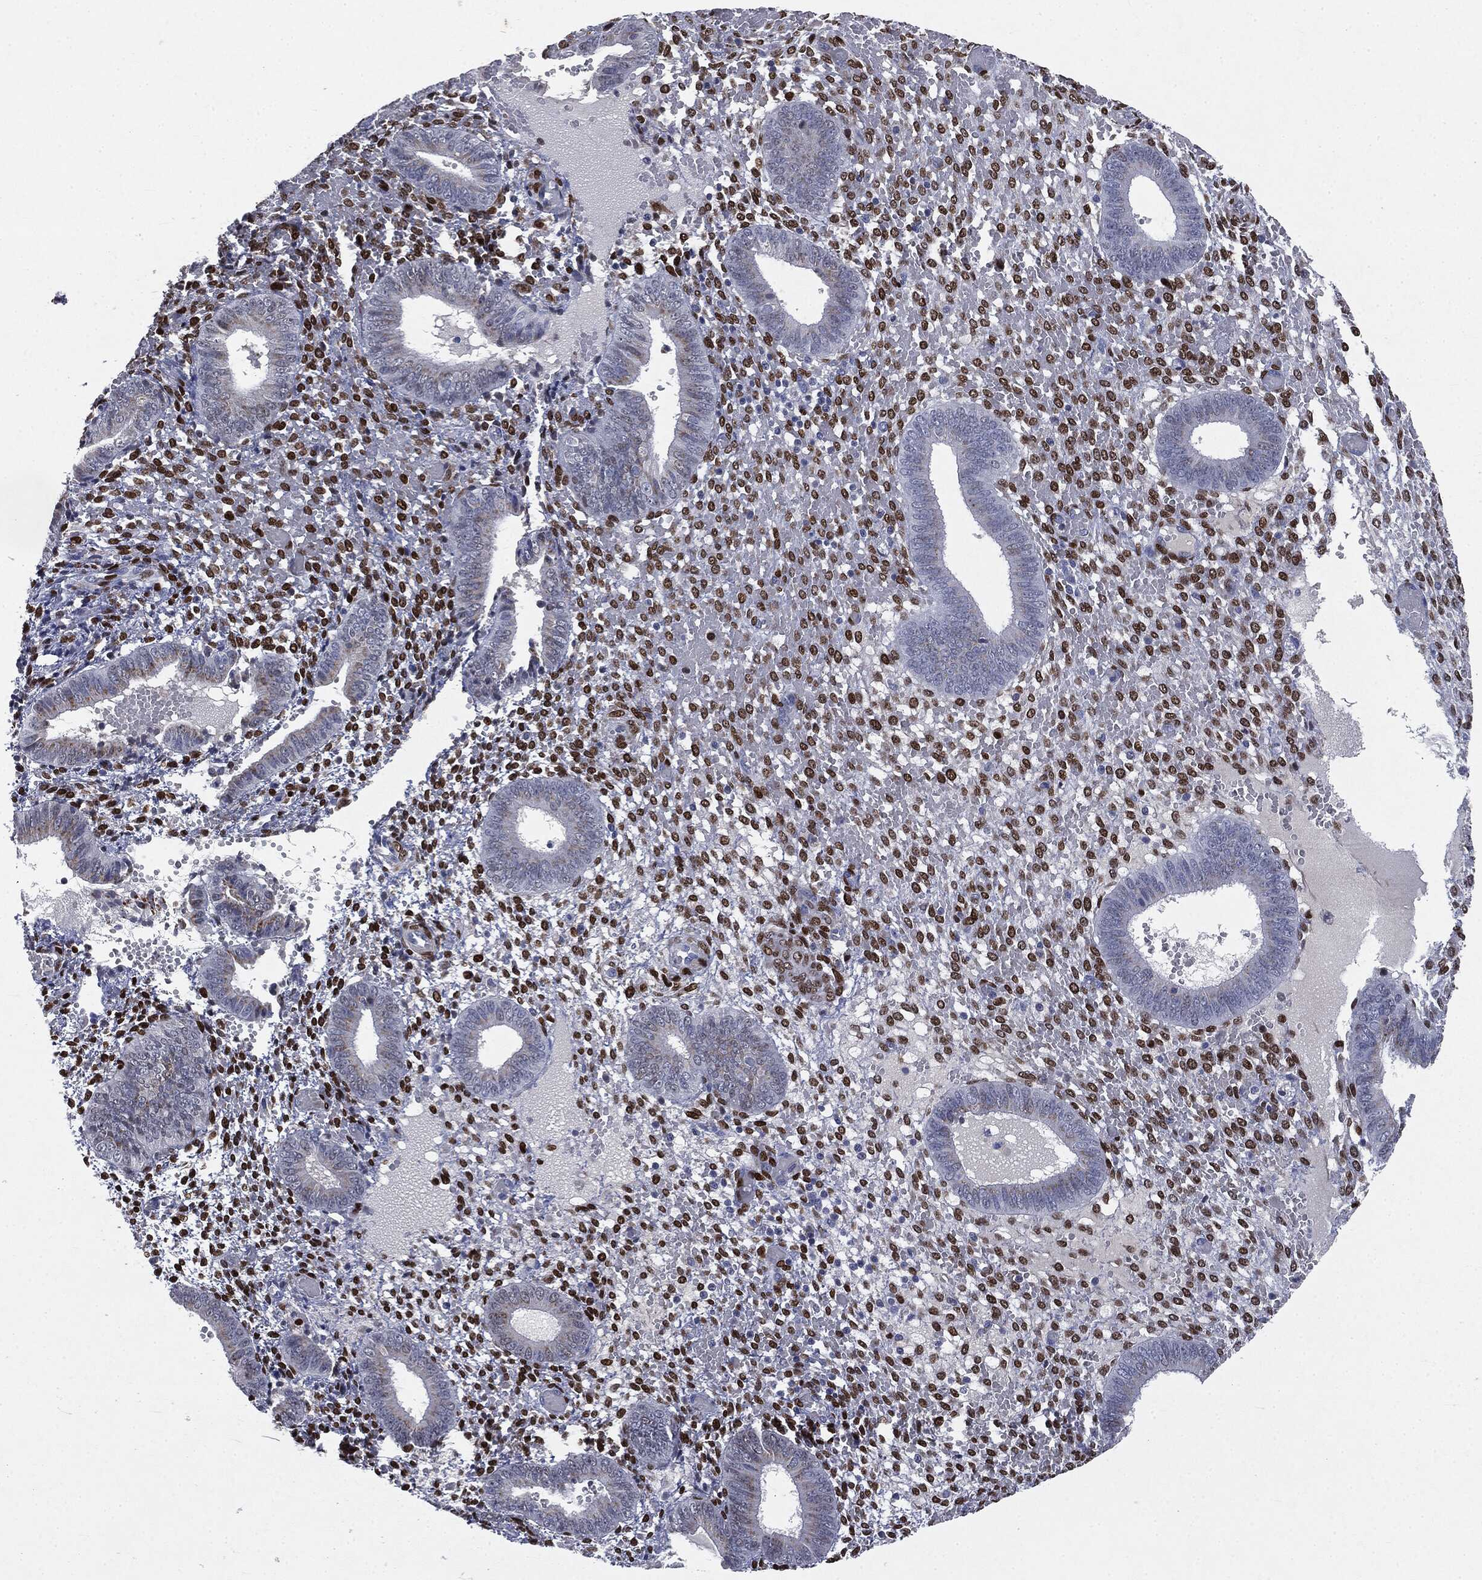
{"staining": {"intensity": "strong", "quantity": "25%-75%", "location": "nuclear"}, "tissue": "endometrium", "cell_type": "Cells in endometrial stroma", "image_type": "normal", "snomed": [{"axis": "morphology", "description": "Normal tissue, NOS"}, {"axis": "topography", "description": "Endometrium"}], "caption": "Human endometrium stained with a brown dye displays strong nuclear positive staining in approximately 25%-75% of cells in endometrial stroma.", "gene": "CASD1", "patient": {"sex": "female", "age": 42}}